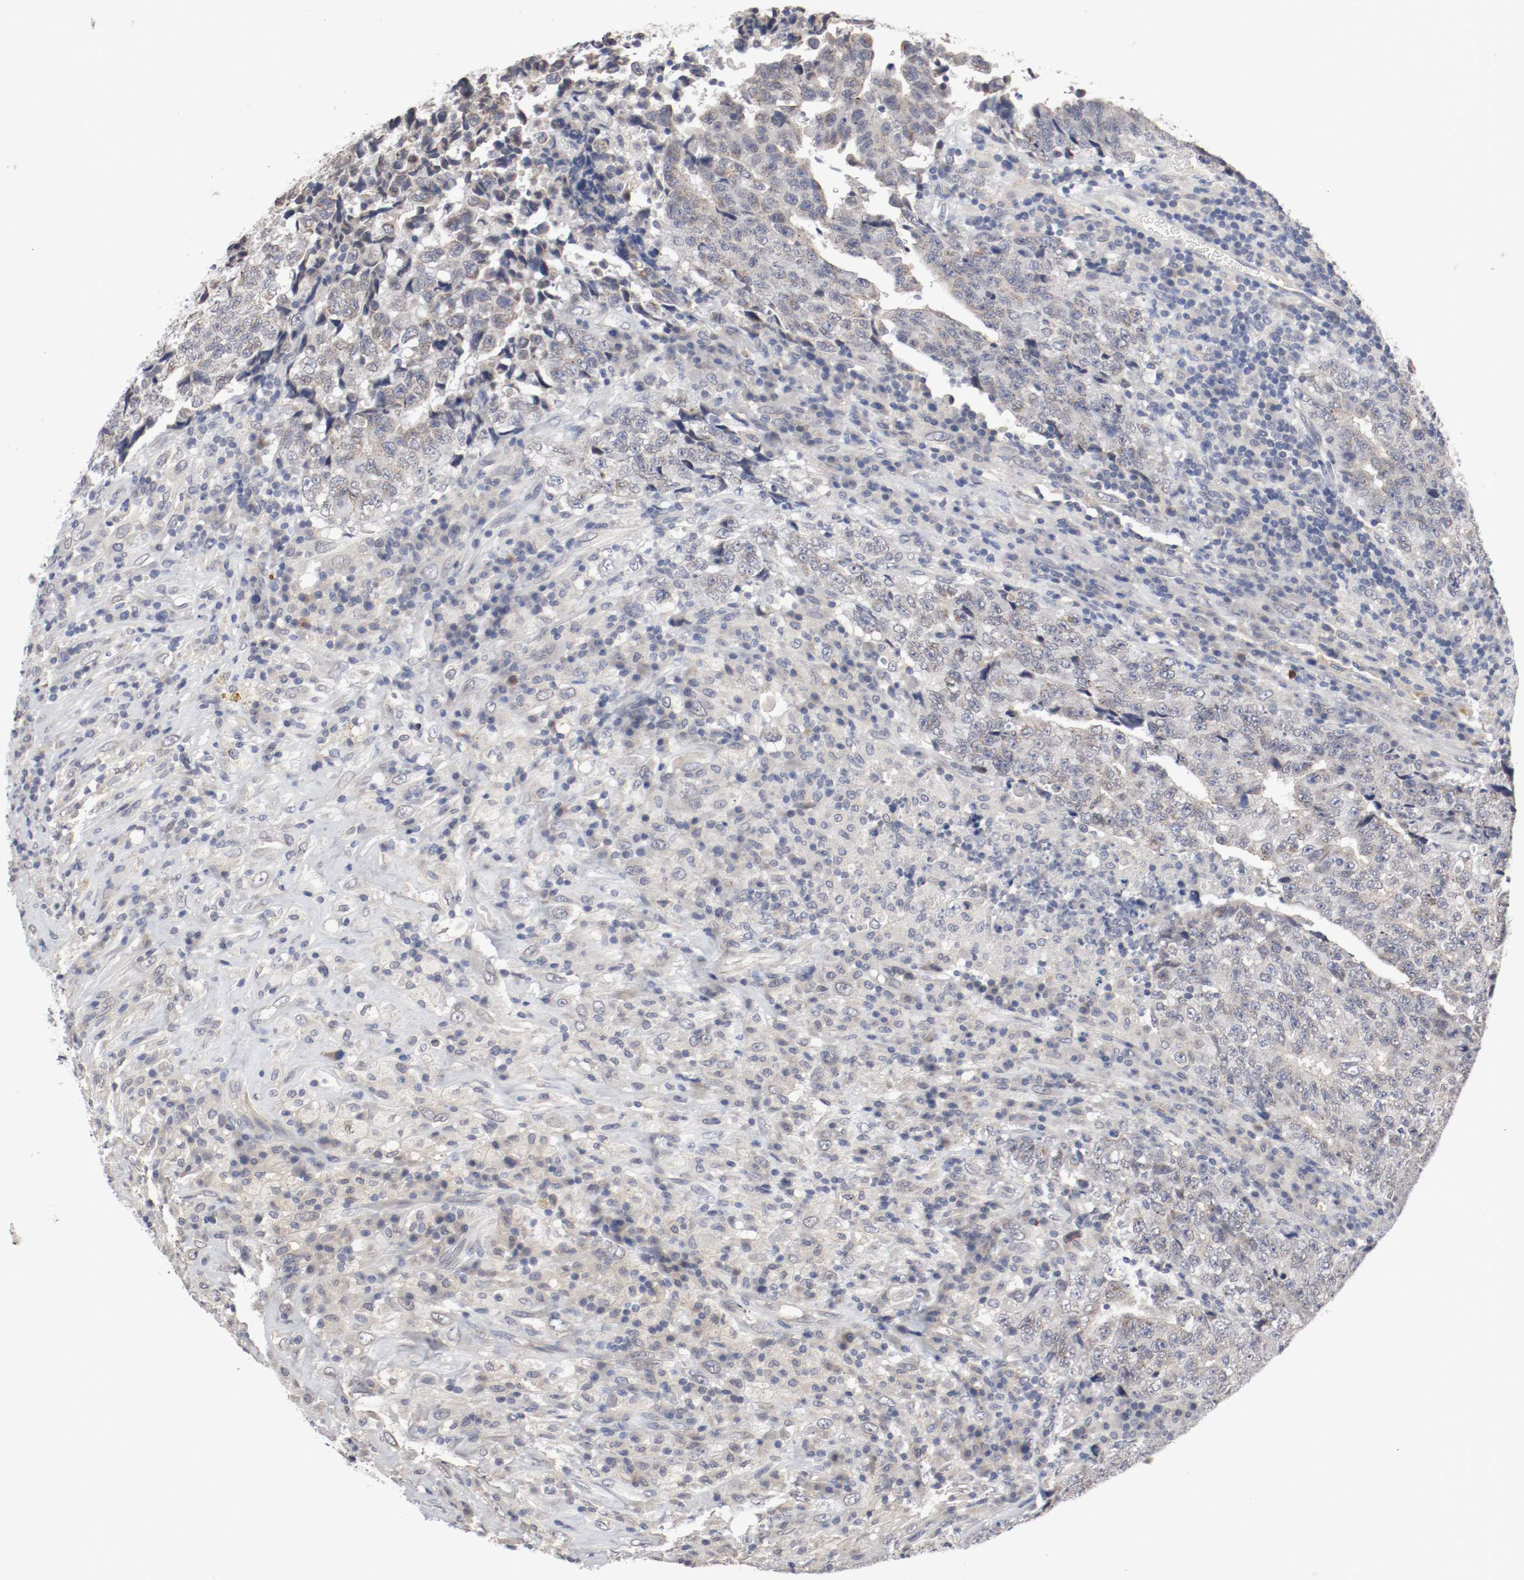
{"staining": {"intensity": "weak", "quantity": "<25%", "location": "cytoplasmic/membranous"}, "tissue": "testis cancer", "cell_type": "Tumor cells", "image_type": "cancer", "snomed": [{"axis": "morphology", "description": "Necrosis, NOS"}, {"axis": "morphology", "description": "Carcinoma, Embryonal, NOS"}, {"axis": "topography", "description": "Testis"}], "caption": "This is an IHC histopathology image of embryonal carcinoma (testis). There is no positivity in tumor cells.", "gene": "CEBPE", "patient": {"sex": "male", "age": 19}}